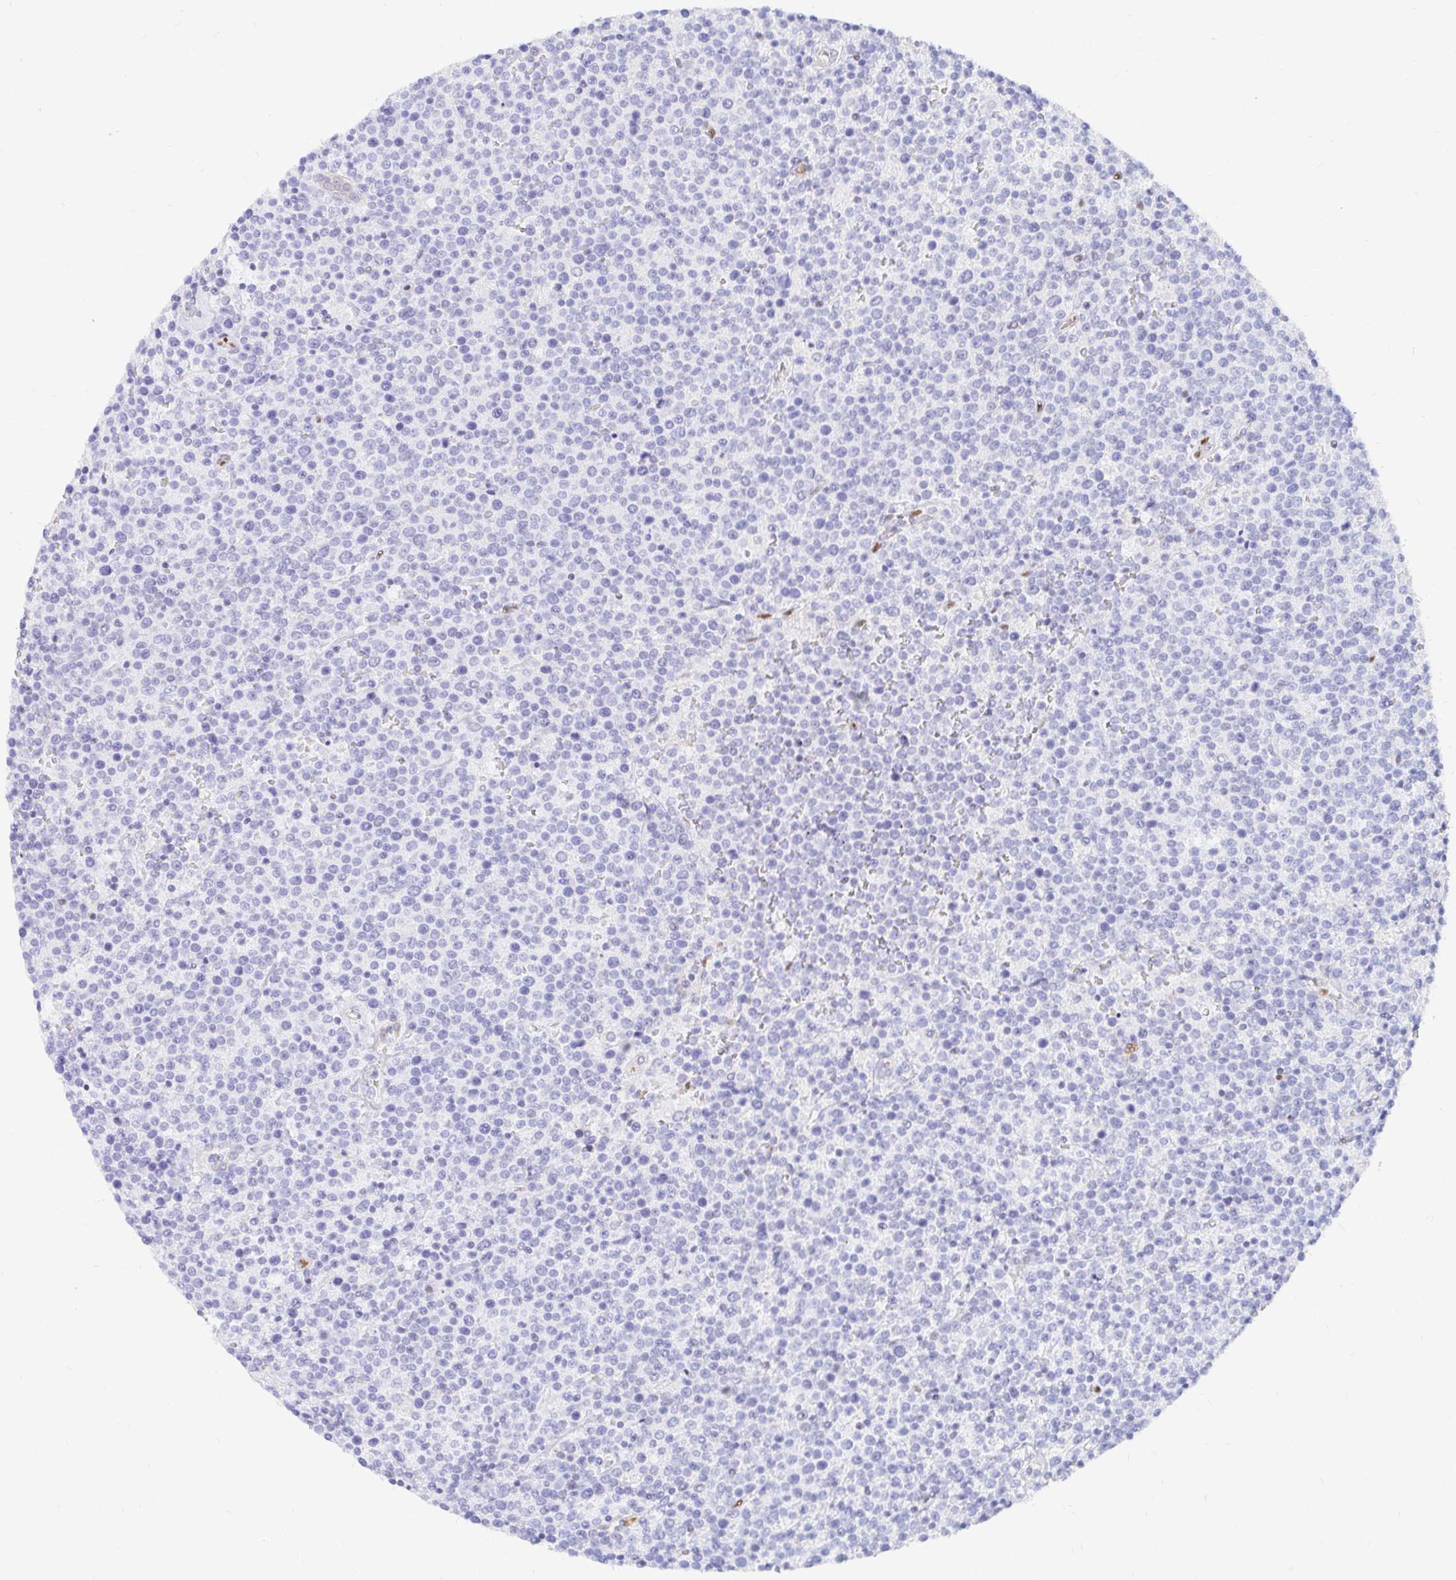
{"staining": {"intensity": "negative", "quantity": "none", "location": "none"}, "tissue": "lymphoma", "cell_type": "Tumor cells", "image_type": "cancer", "snomed": [{"axis": "morphology", "description": "Malignant lymphoma, non-Hodgkin's type, High grade"}, {"axis": "topography", "description": "Lymph node"}], "caption": "Immunohistochemistry (IHC) micrograph of neoplastic tissue: human lymphoma stained with DAB shows no significant protein expression in tumor cells.", "gene": "HINFP", "patient": {"sex": "male", "age": 61}}